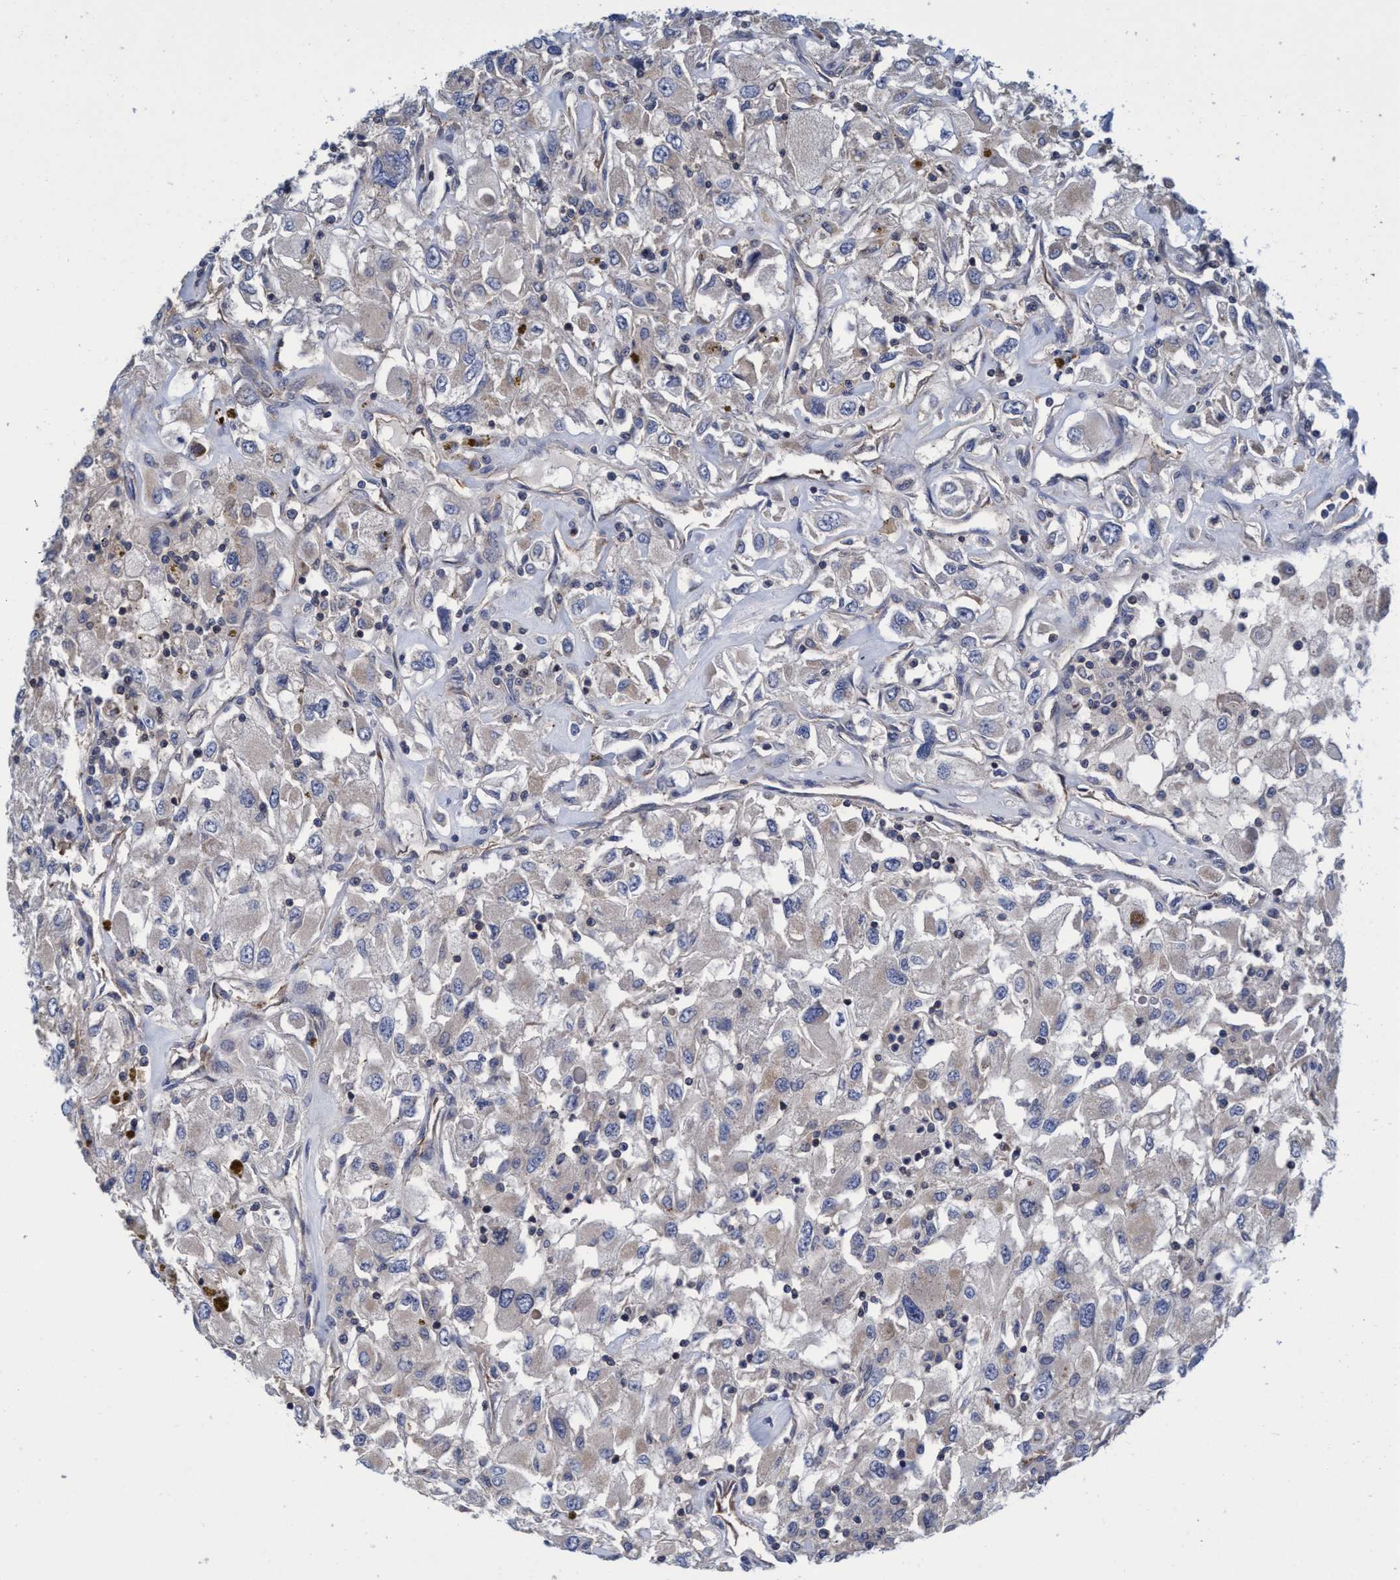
{"staining": {"intensity": "weak", "quantity": "<25%", "location": "cytoplasmic/membranous"}, "tissue": "renal cancer", "cell_type": "Tumor cells", "image_type": "cancer", "snomed": [{"axis": "morphology", "description": "Adenocarcinoma, NOS"}, {"axis": "topography", "description": "Kidney"}], "caption": "Histopathology image shows no significant protein expression in tumor cells of adenocarcinoma (renal).", "gene": "CALCOCO2", "patient": {"sex": "female", "age": 52}}